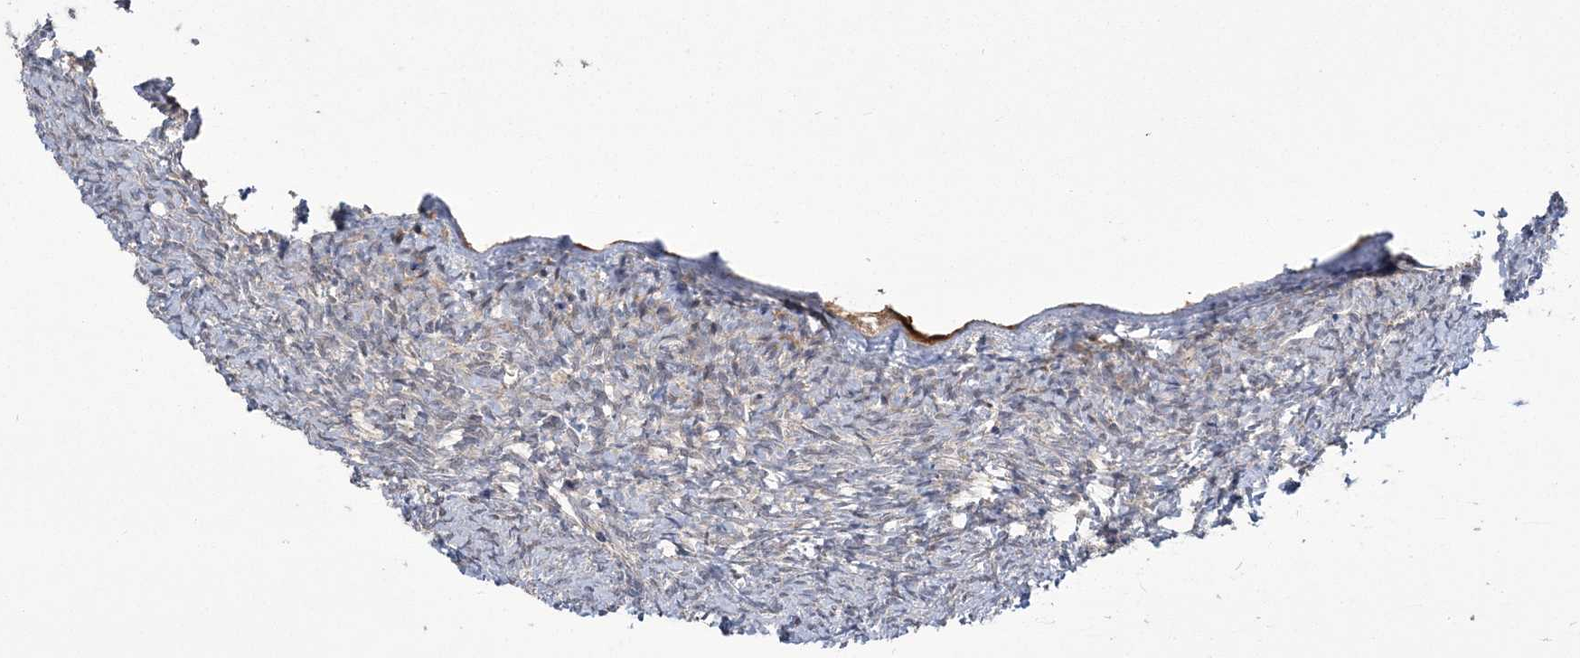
{"staining": {"intensity": "negative", "quantity": "none", "location": "none"}, "tissue": "ovary", "cell_type": "Ovarian stroma cells", "image_type": "normal", "snomed": [{"axis": "morphology", "description": "Normal tissue, NOS"}, {"axis": "topography", "description": "Ovary"}], "caption": "Ovarian stroma cells are negative for protein expression in benign human ovary. The staining is performed using DAB (3,3'-diaminobenzidine) brown chromogen with nuclei counter-stained in using hematoxylin.", "gene": "WBP1L", "patient": {"sex": "female", "age": 27}}